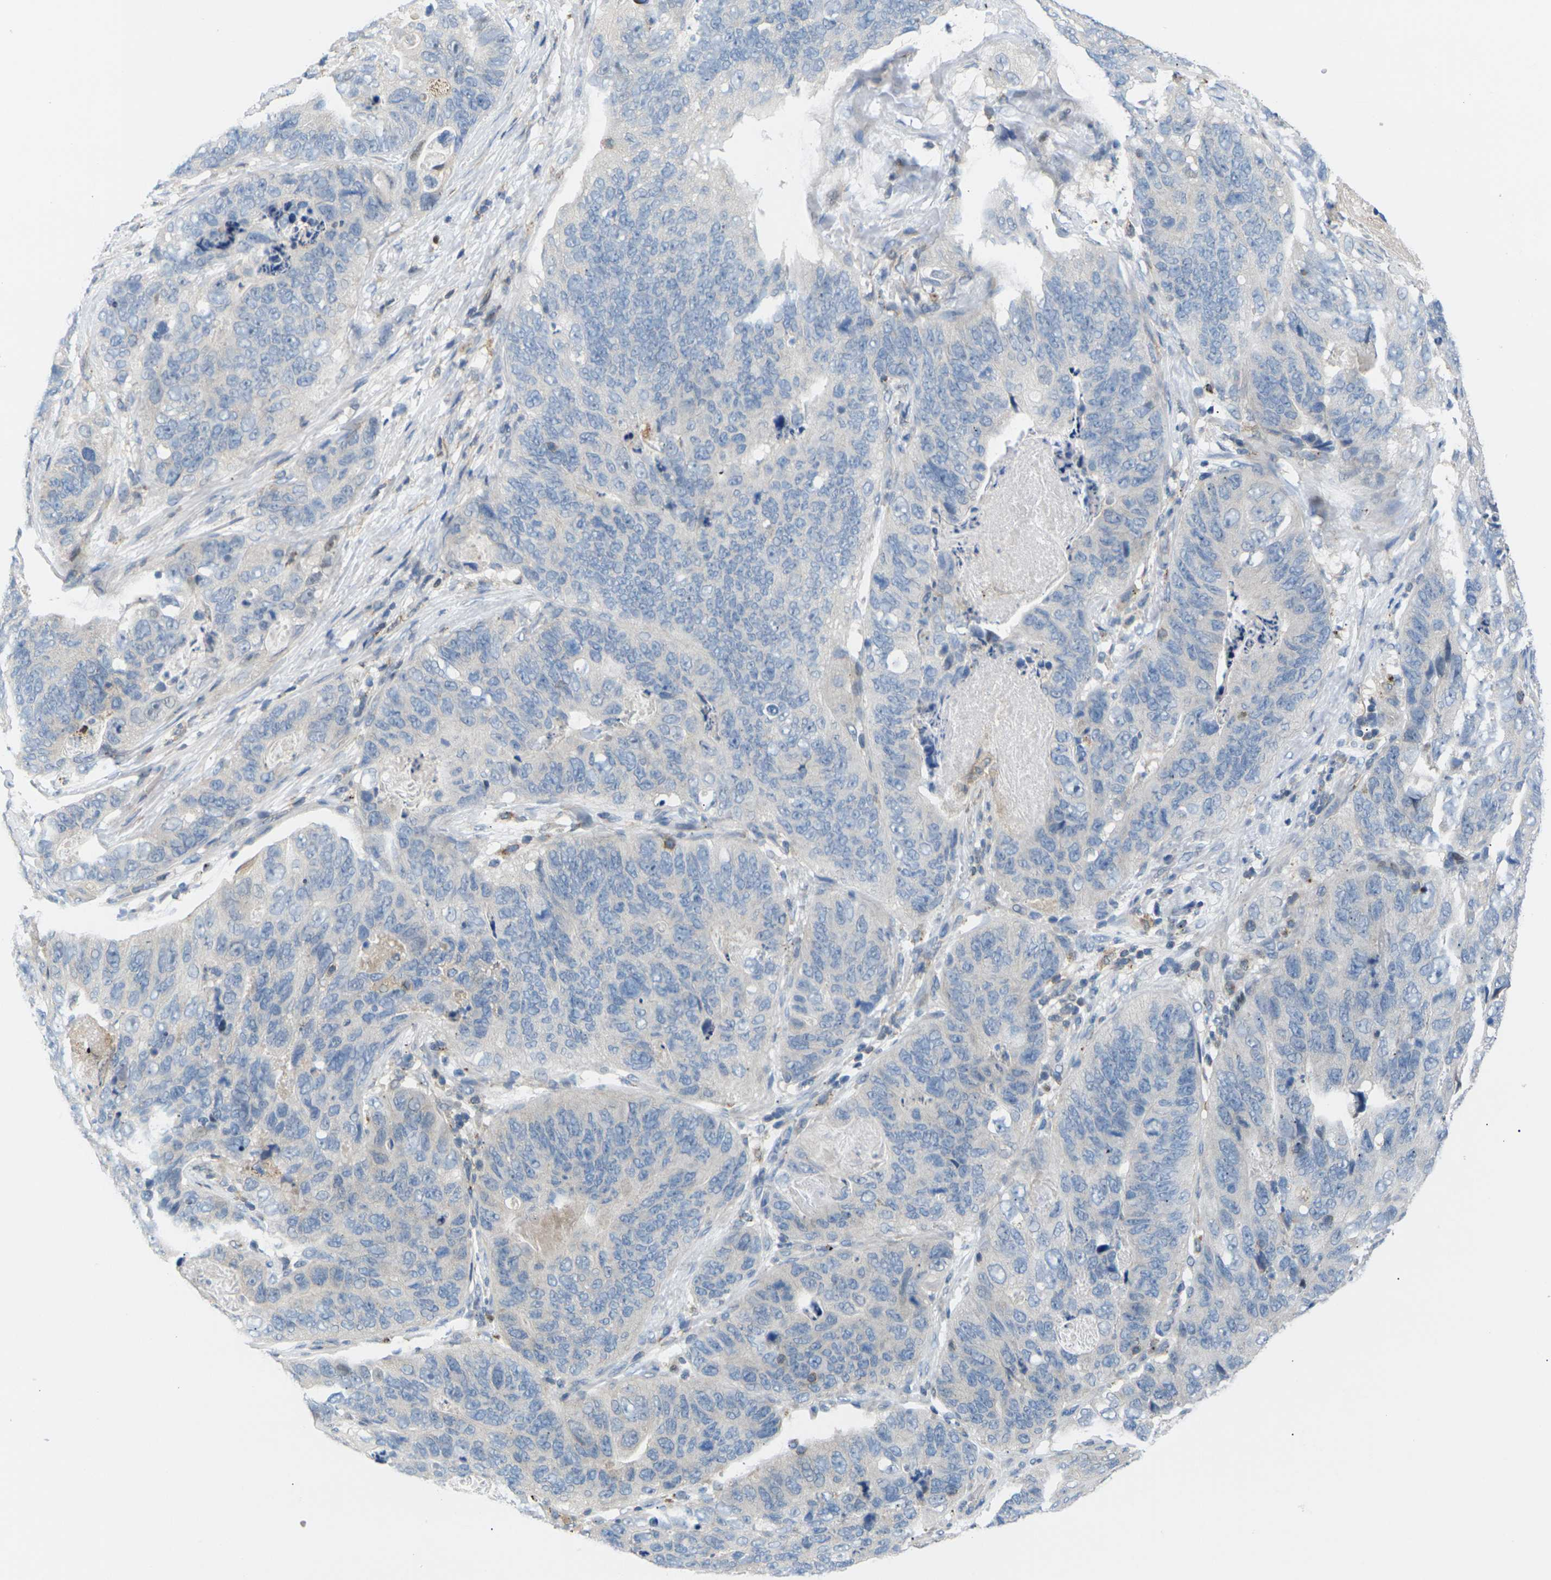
{"staining": {"intensity": "weak", "quantity": "<25%", "location": "cytoplasmic/membranous"}, "tissue": "stomach cancer", "cell_type": "Tumor cells", "image_type": "cancer", "snomed": [{"axis": "morphology", "description": "Adenocarcinoma, NOS"}, {"axis": "topography", "description": "Stomach"}], "caption": "Immunohistochemical staining of stomach cancer reveals no significant expression in tumor cells.", "gene": "RPS6KA3", "patient": {"sex": "female", "age": 89}}